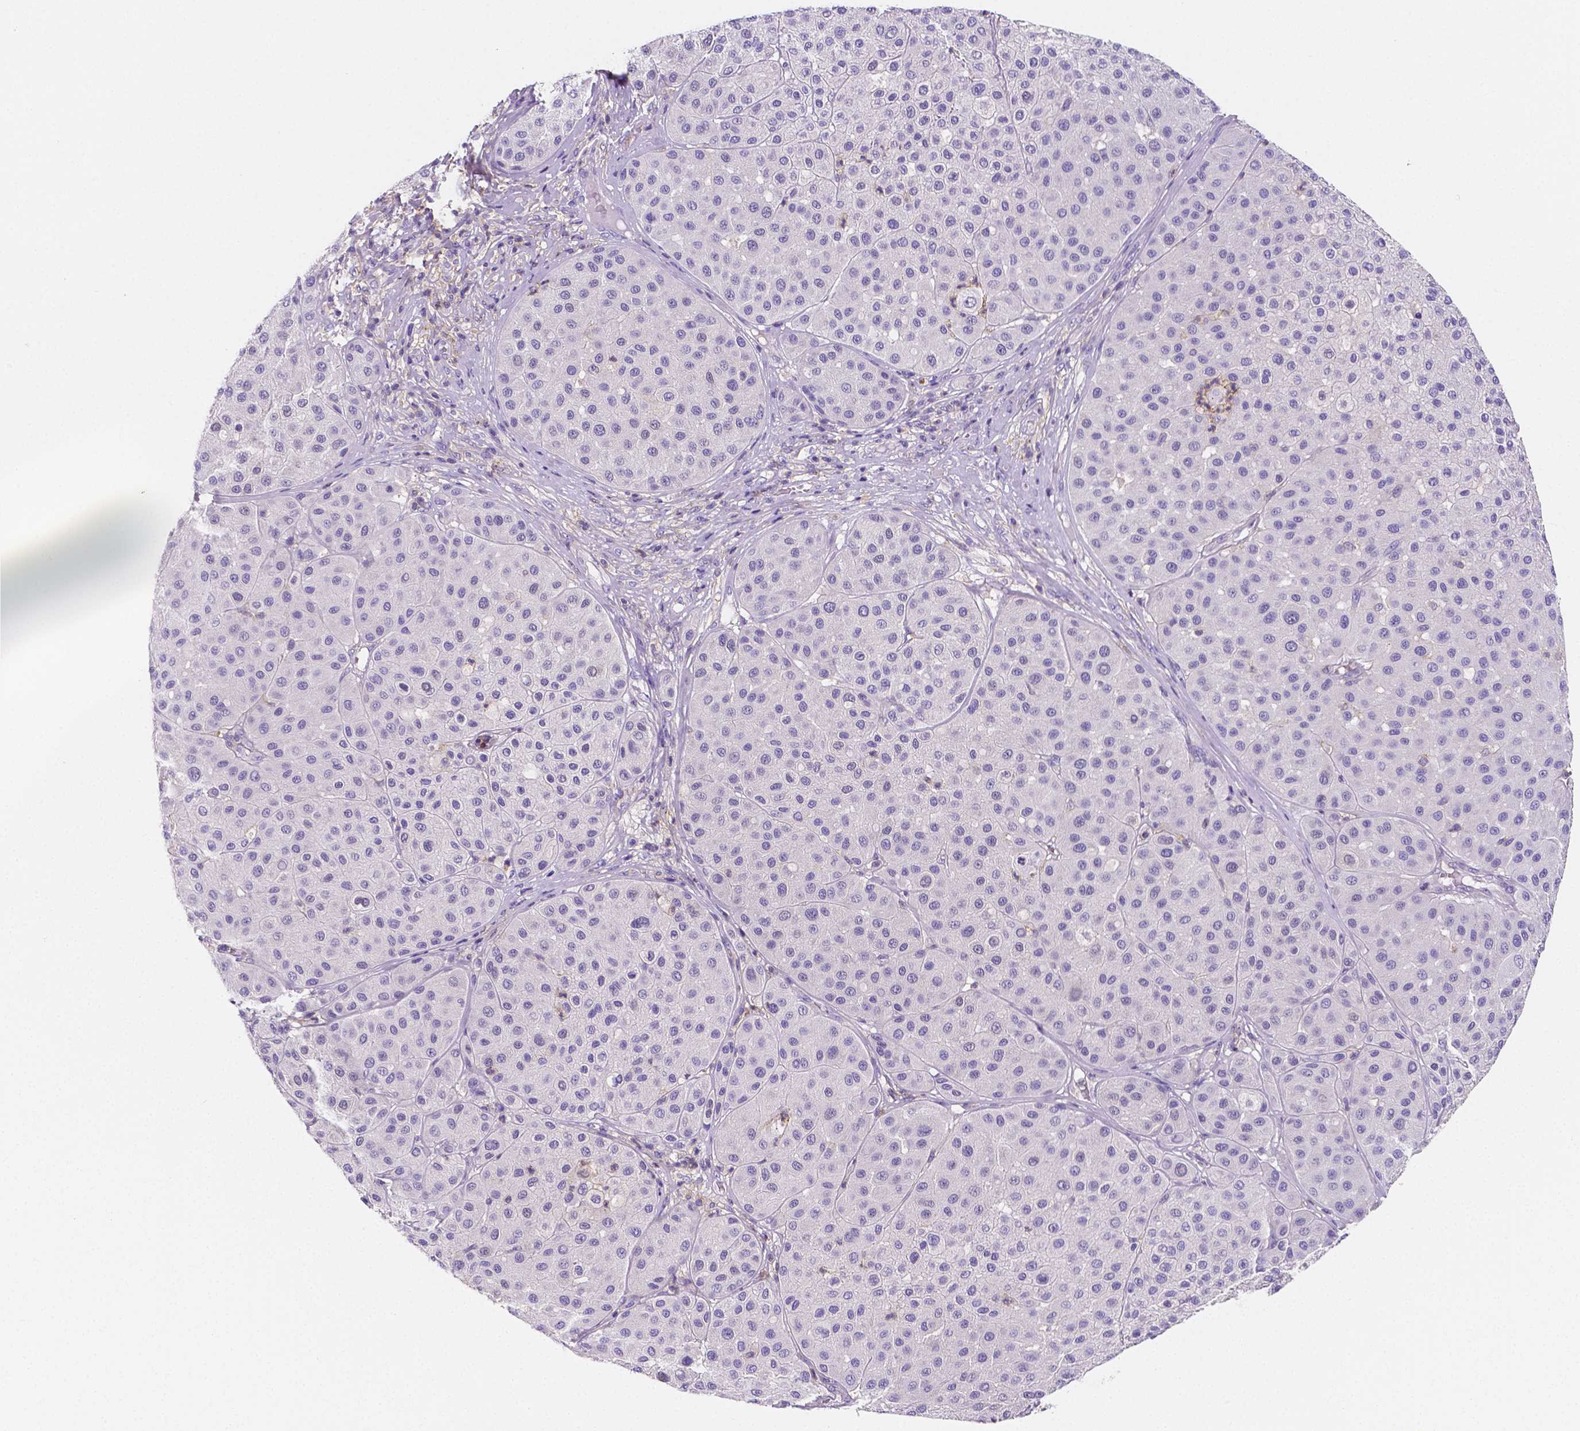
{"staining": {"intensity": "negative", "quantity": "none", "location": "none"}, "tissue": "melanoma", "cell_type": "Tumor cells", "image_type": "cancer", "snomed": [{"axis": "morphology", "description": "Malignant melanoma, Metastatic site"}, {"axis": "topography", "description": "Smooth muscle"}], "caption": "Immunohistochemistry of melanoma exhibits no expression in tumor cells. Brightfield microscopy of immunohistochemistry stained with DAB (brown) and hematoxylin (blue), captured at high magnification.", "gene": "GABRD", "patient": {"sex": "male", "age": 41}}